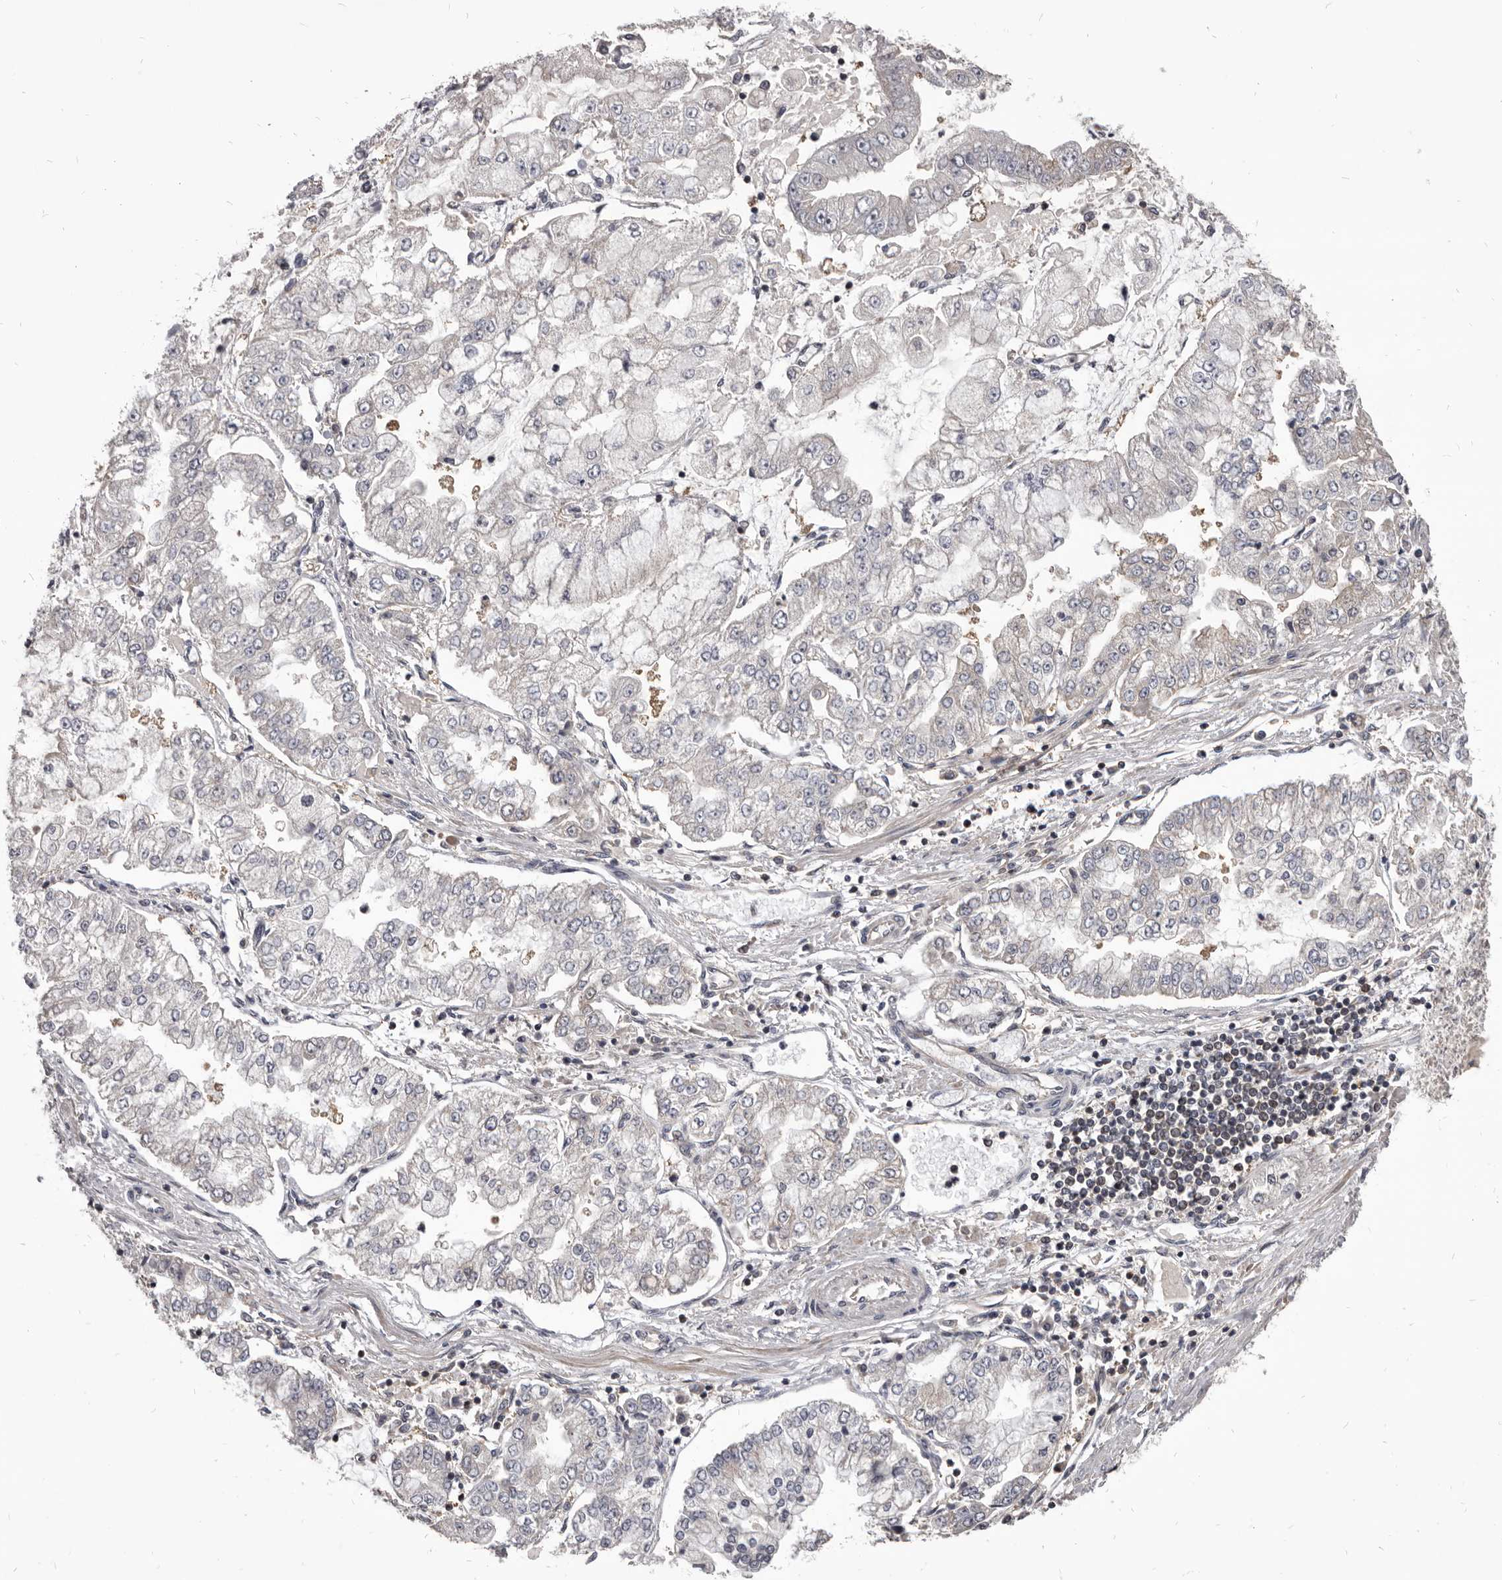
{"staining": {"intensity": "negative", "quantity": "none", "location": "none"}, "tissue": "stomach cancer", "cell_type": "Tumor cells", "image_type": "cancer", "snomed": [{"axis": "morphology", "description": "Adenocarcinoma, NOS"}, {"axis": "topography", "description": "Stomach"}], "caption": "DAB (3,3'-diaminobenzidine) immunohistochemical staining of human stomach cancer (adenocarcinoma) demonstrates no significant expression in tumor cells.", "gene": "MAP3K14", "patient": {"sex": "male", "age": 76}}